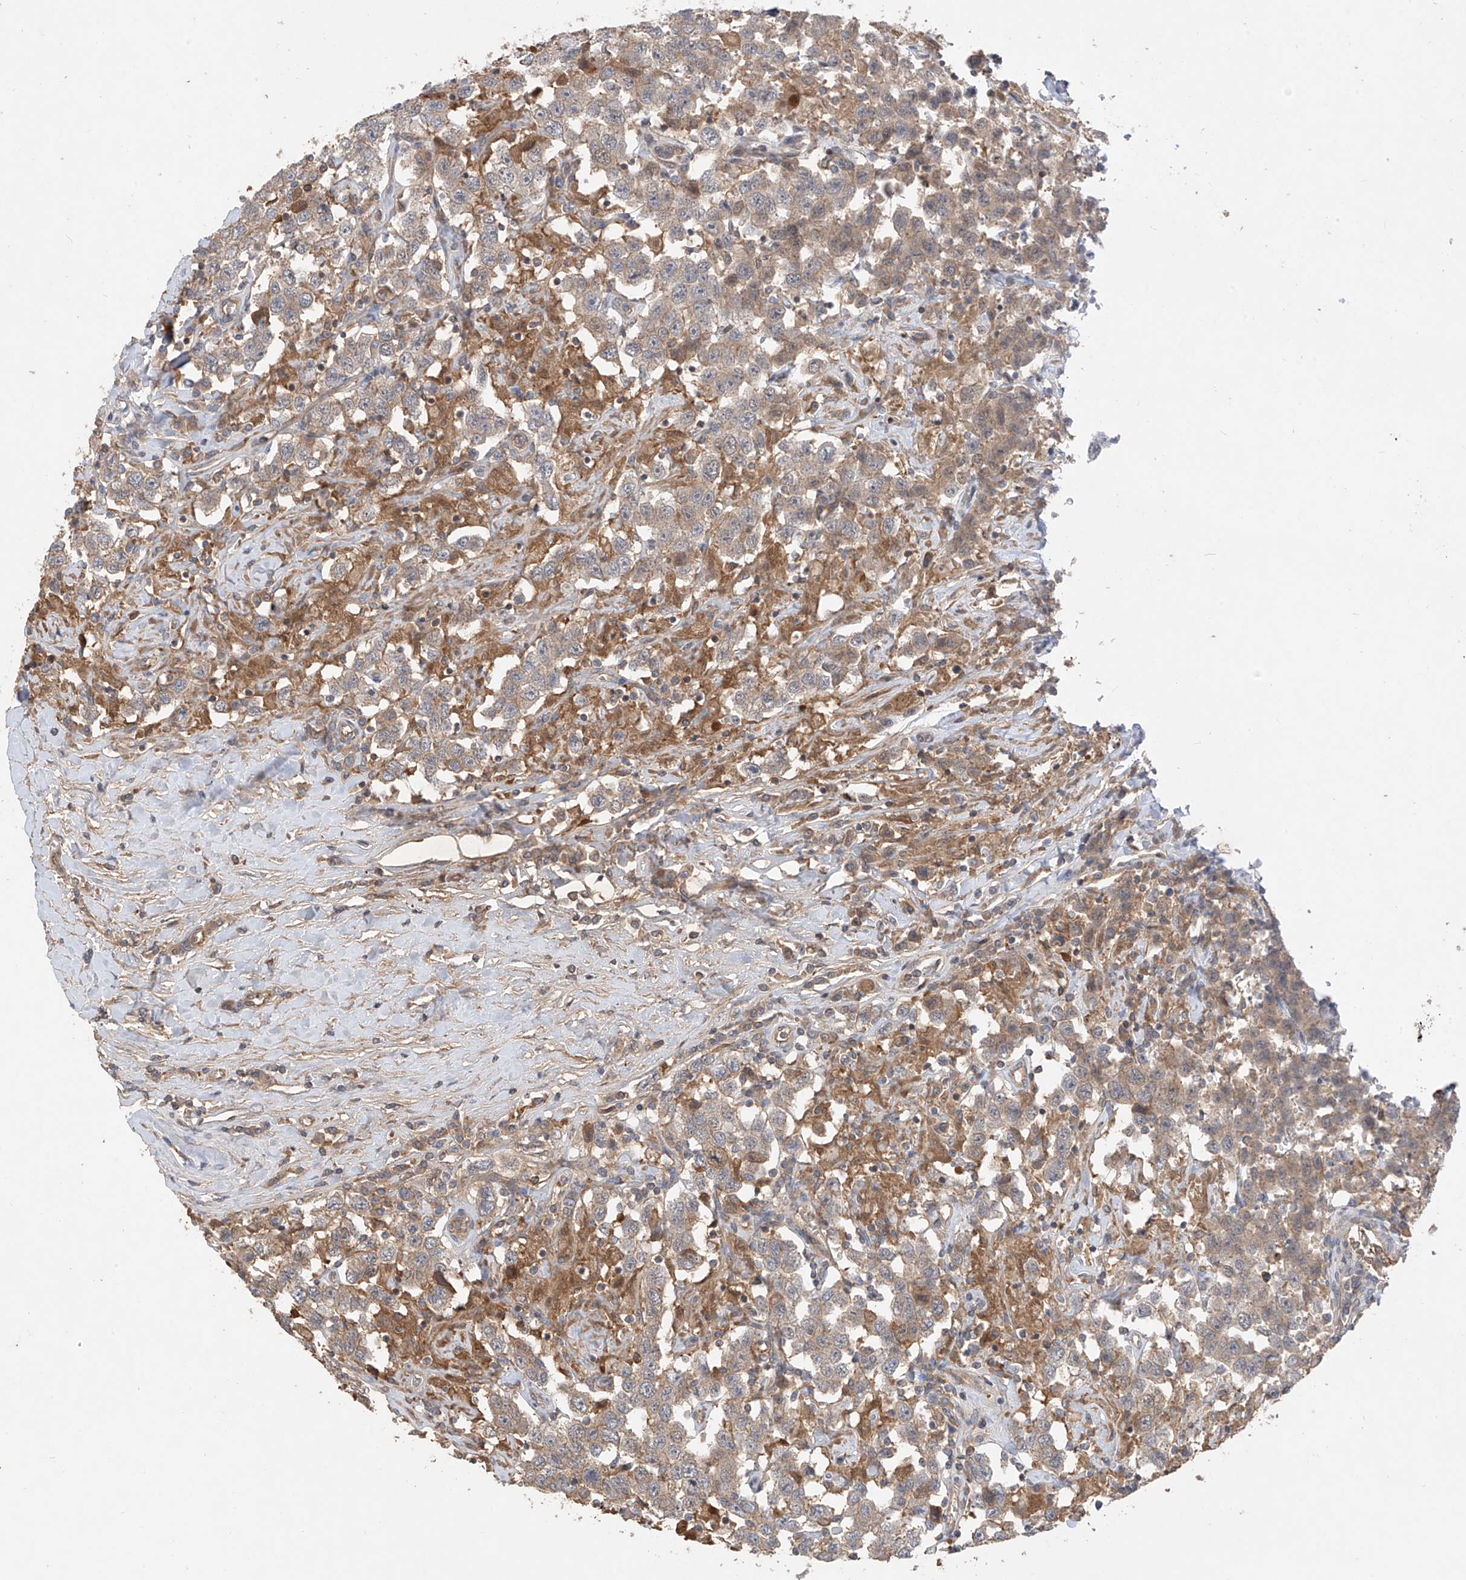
{"staining": {"intensity": "moderate", "quantity": "25%-75%", "location": "cytoplasmic/membranous"}, "tissue": "testis cancer", "cell_type": "Tumor cells", "image_type": "cancer", "snomed": [{"axis": "morphology", "description": "Seminoma, NOS"}, {"axis": "topography", "description": "Testis"}], "caption": "Immunohistochemical staining of testis cancer (seminoma) demonstrates medium levels of moderate cytoplasmic/membranous positivity in approximately 25%-75% of tumor cells. (Brightfield microscopy of DAB IHC at high magnification).", "gene": "CACNA2D4", "patient": {"sex": "male", "age": 41}}